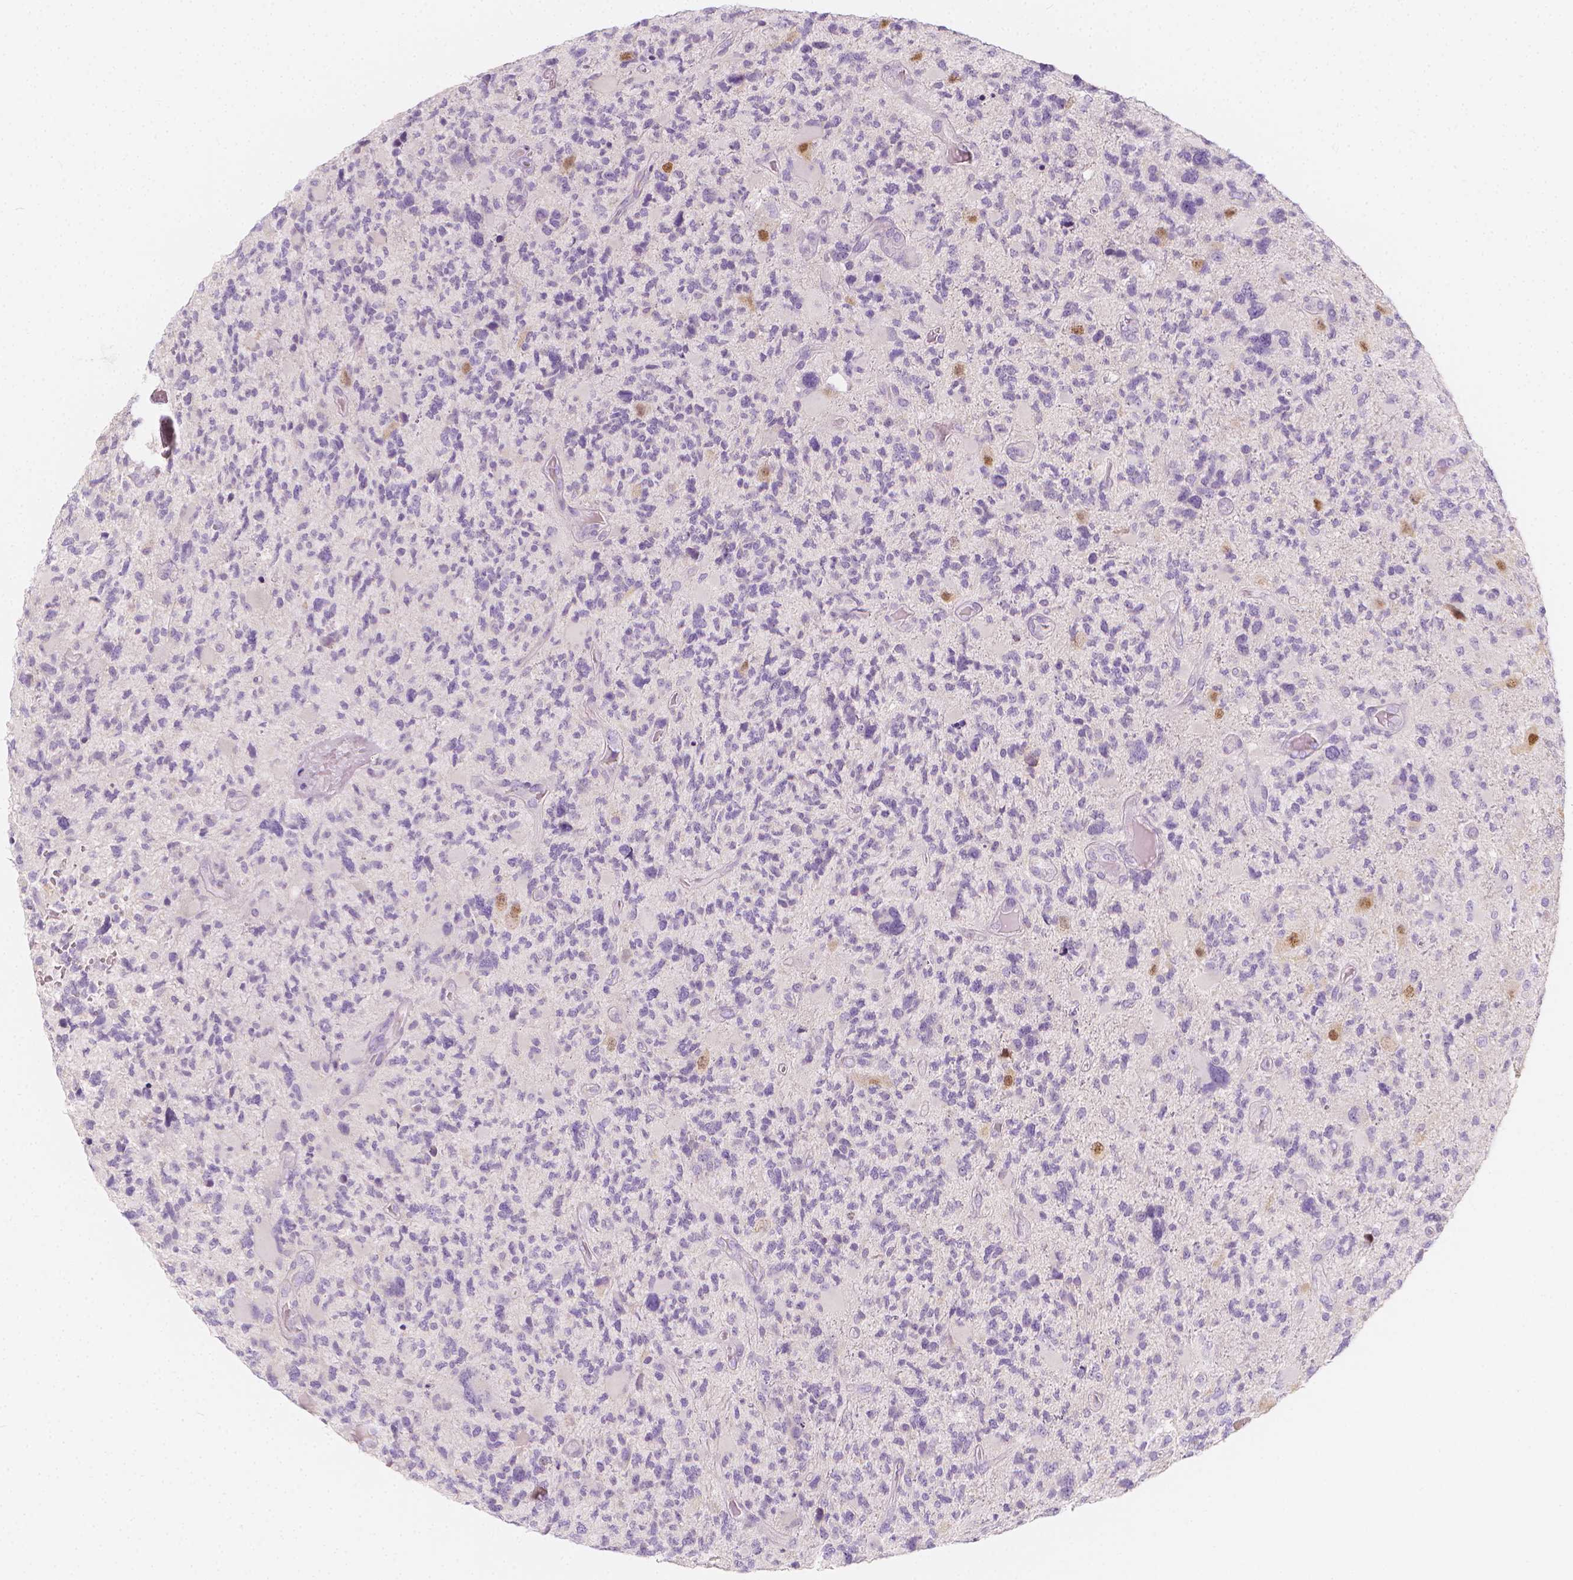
{"staining": {"intensity": "negative", "quantity": "none", "location": "none"}, "tissue": "glioma", "cell_type": "Tumor cells", "image_type": "cancer", "snomed": [{"axis": "morphology", "description": "Glioma, malignant, High grade"}, {"axis": "topography", "description": "Brain"}], "caption": "This is an immunohistochemistry (IHC) micrograph of human glioma. There is no positivity in tumor cells.", "gene": "RBFOX1", "patient": {"sex": "female", "age": 71}}